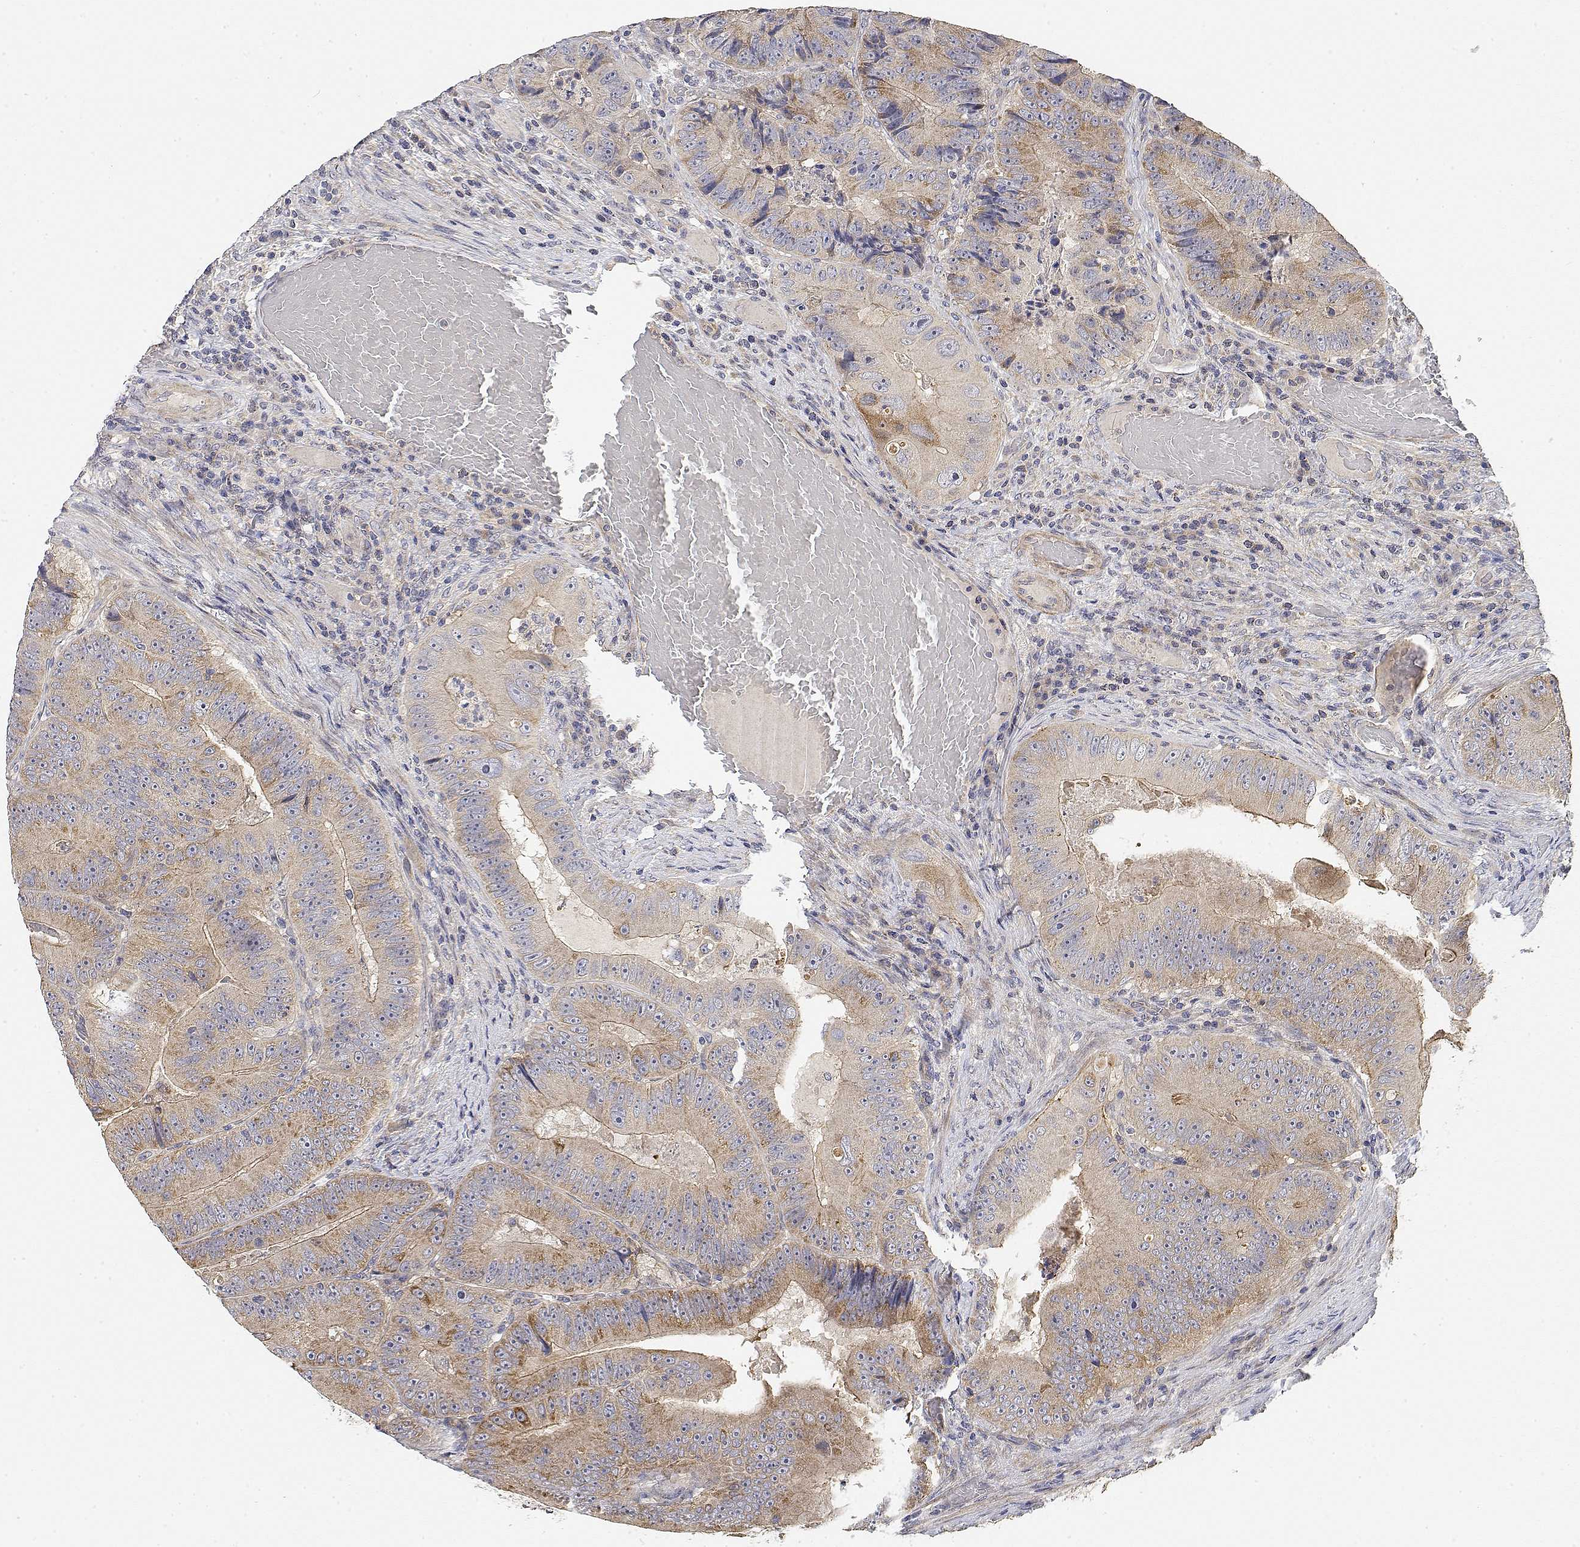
{"staining": {"intensity": "moderate", "quantity": "<25%", "location": "cytoplasmic/membranous"}, "tissue": "colorectal cancer", "cell_type": "Tumor cells", "image_type": "cancer", "snomed": [{"axis": "morphology", "description": "Adenocarcinoma, NOS"}, {"axis": "topography", "description": "Colon"}], "caption": "Moderate cytoplasmic/membranous expression for a protein is seen in about <25% of tumor cells of colorectal adenocarcinoma using immunohistochemistry.", "gene": "LONRF3", "patient": {"sex": "female", "age": 86}}